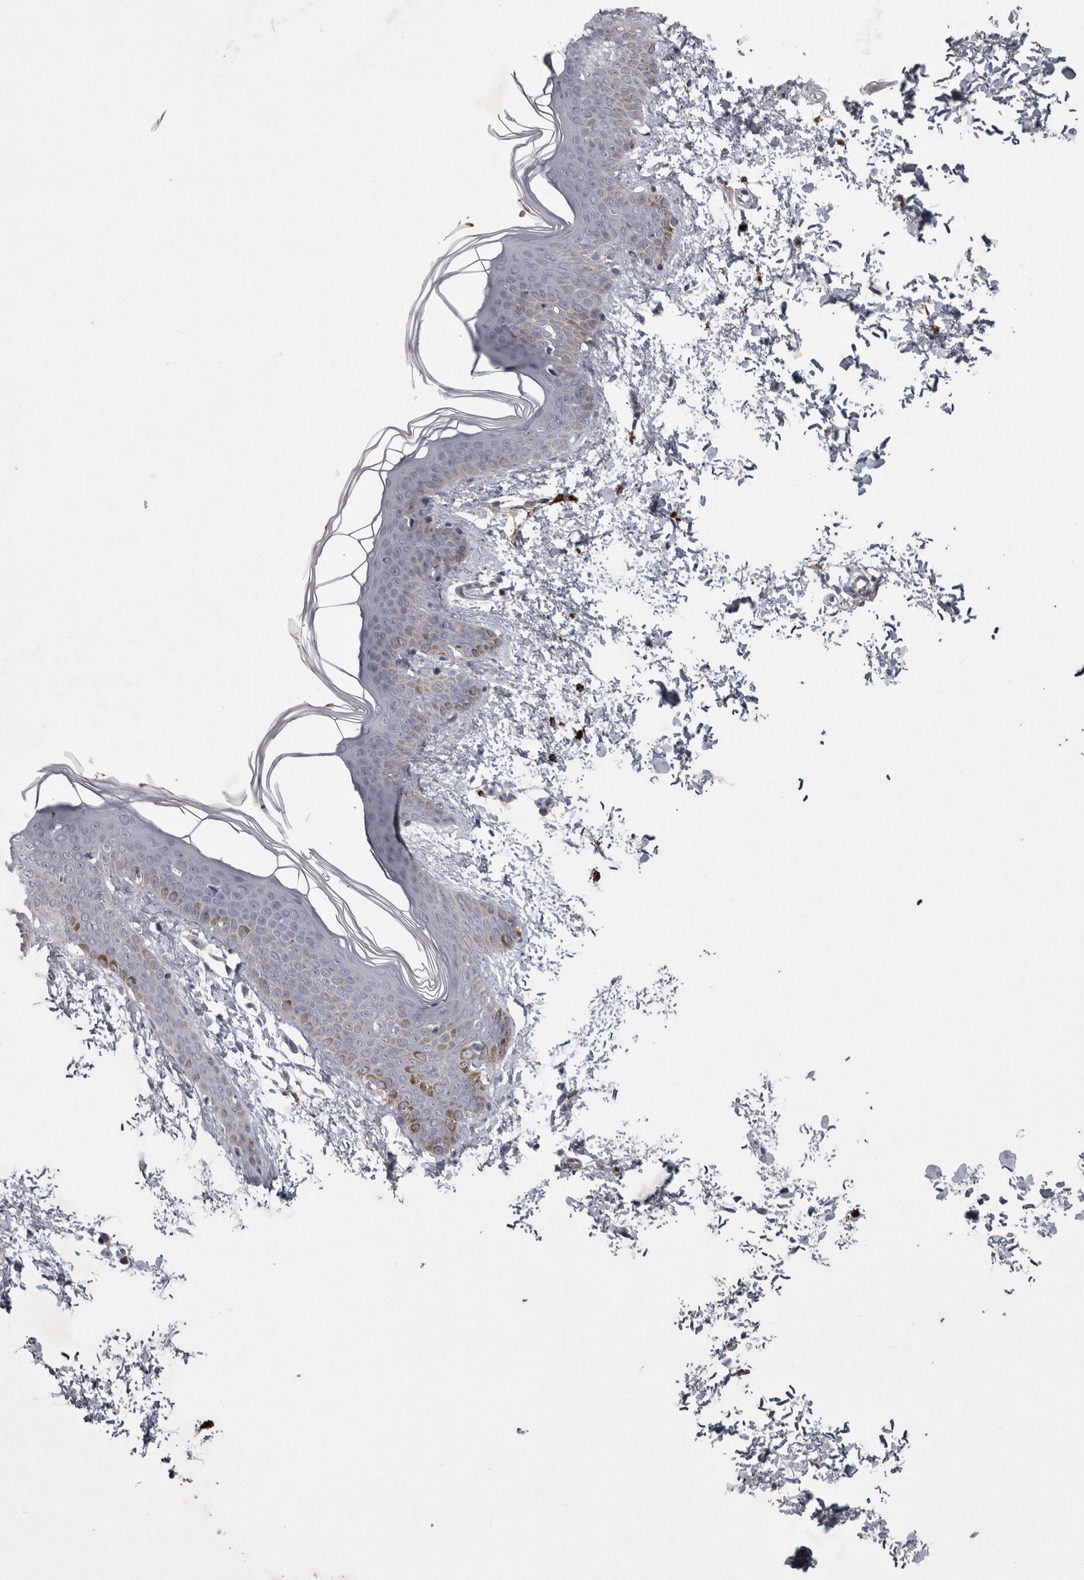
{"staining": {"intensity": "negative", "quantity": "none", "location": "none"}, "tissue": "skin", "cell_type": "Fibroblasts", "image_type": "normal", "snomed": [{"axis": "morphology", "description": "Normal tissue, NOS"}, {"axis": "topography", "description": "Skin"}], "caption": "This histopathology image is of normal skin stained with immunohistochemistry to label a protein in brown with the nuclei are counter-stained blue. There is no expression in fibroblasts. (Brightfield microscopy of DAB (3,3'-diaminobenzidine) immunohistochemistry (IHC) at high magnification).", "gene": "ENPP7", "patient": {"sex": "female", "age": 46}}